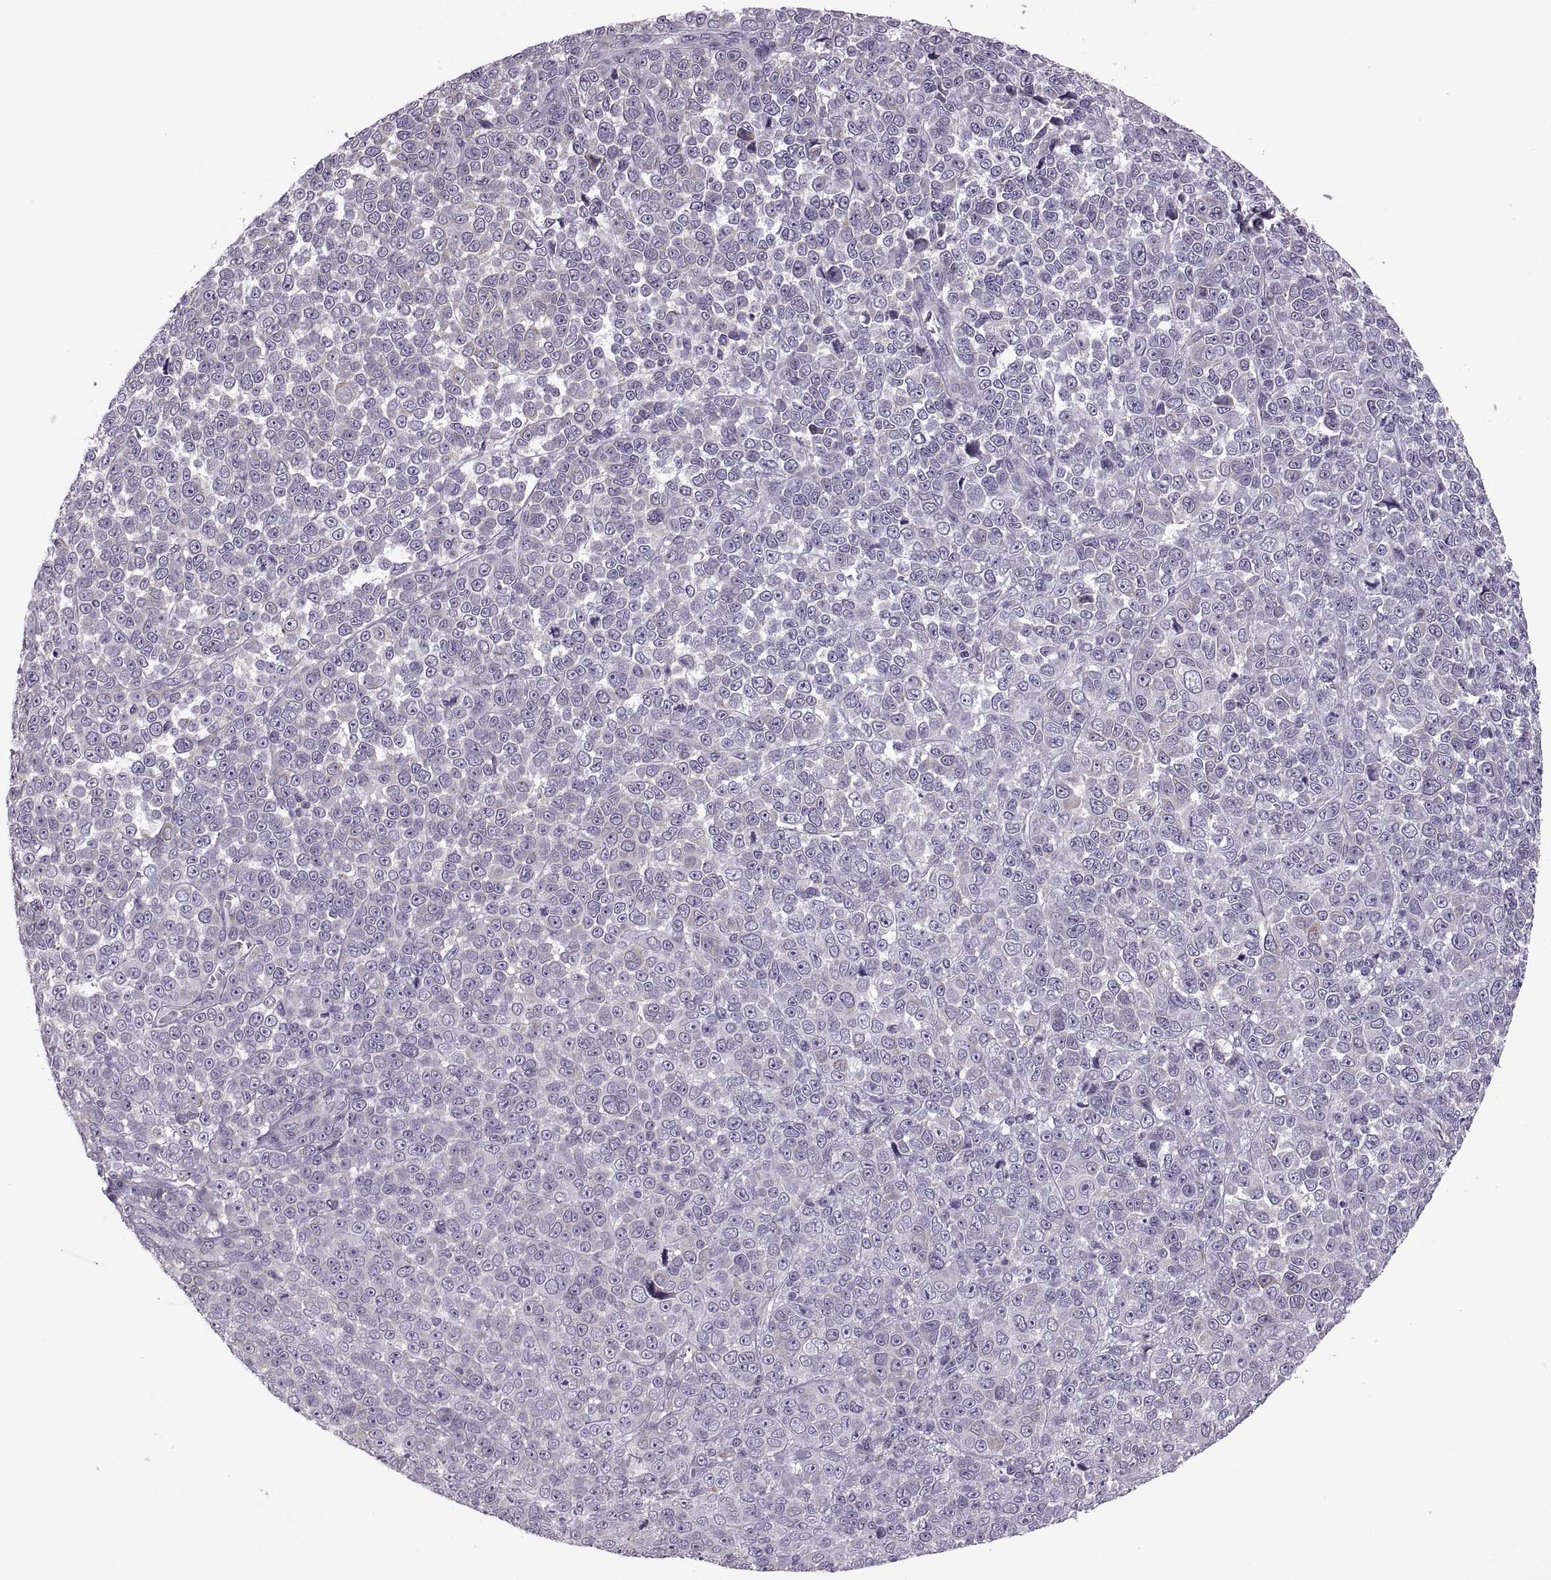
{"staining": {"intensity": "negative", "quantity": "none", "location": "none"}, "tissue": "melanoma", "cell_type": "Tumor cells", "image_type": "cancer", "snomed": [{"axis": "morphology", "description": "Malignant melanoma, NOS"}, {"axis": "topography", "description": "Skin"}], "caption": "This is an IHC image of human malignant melanoma. There is no expression in tumor cells.", "gene": "LETM2", "patient": {"sex": "female", "age": 95}}